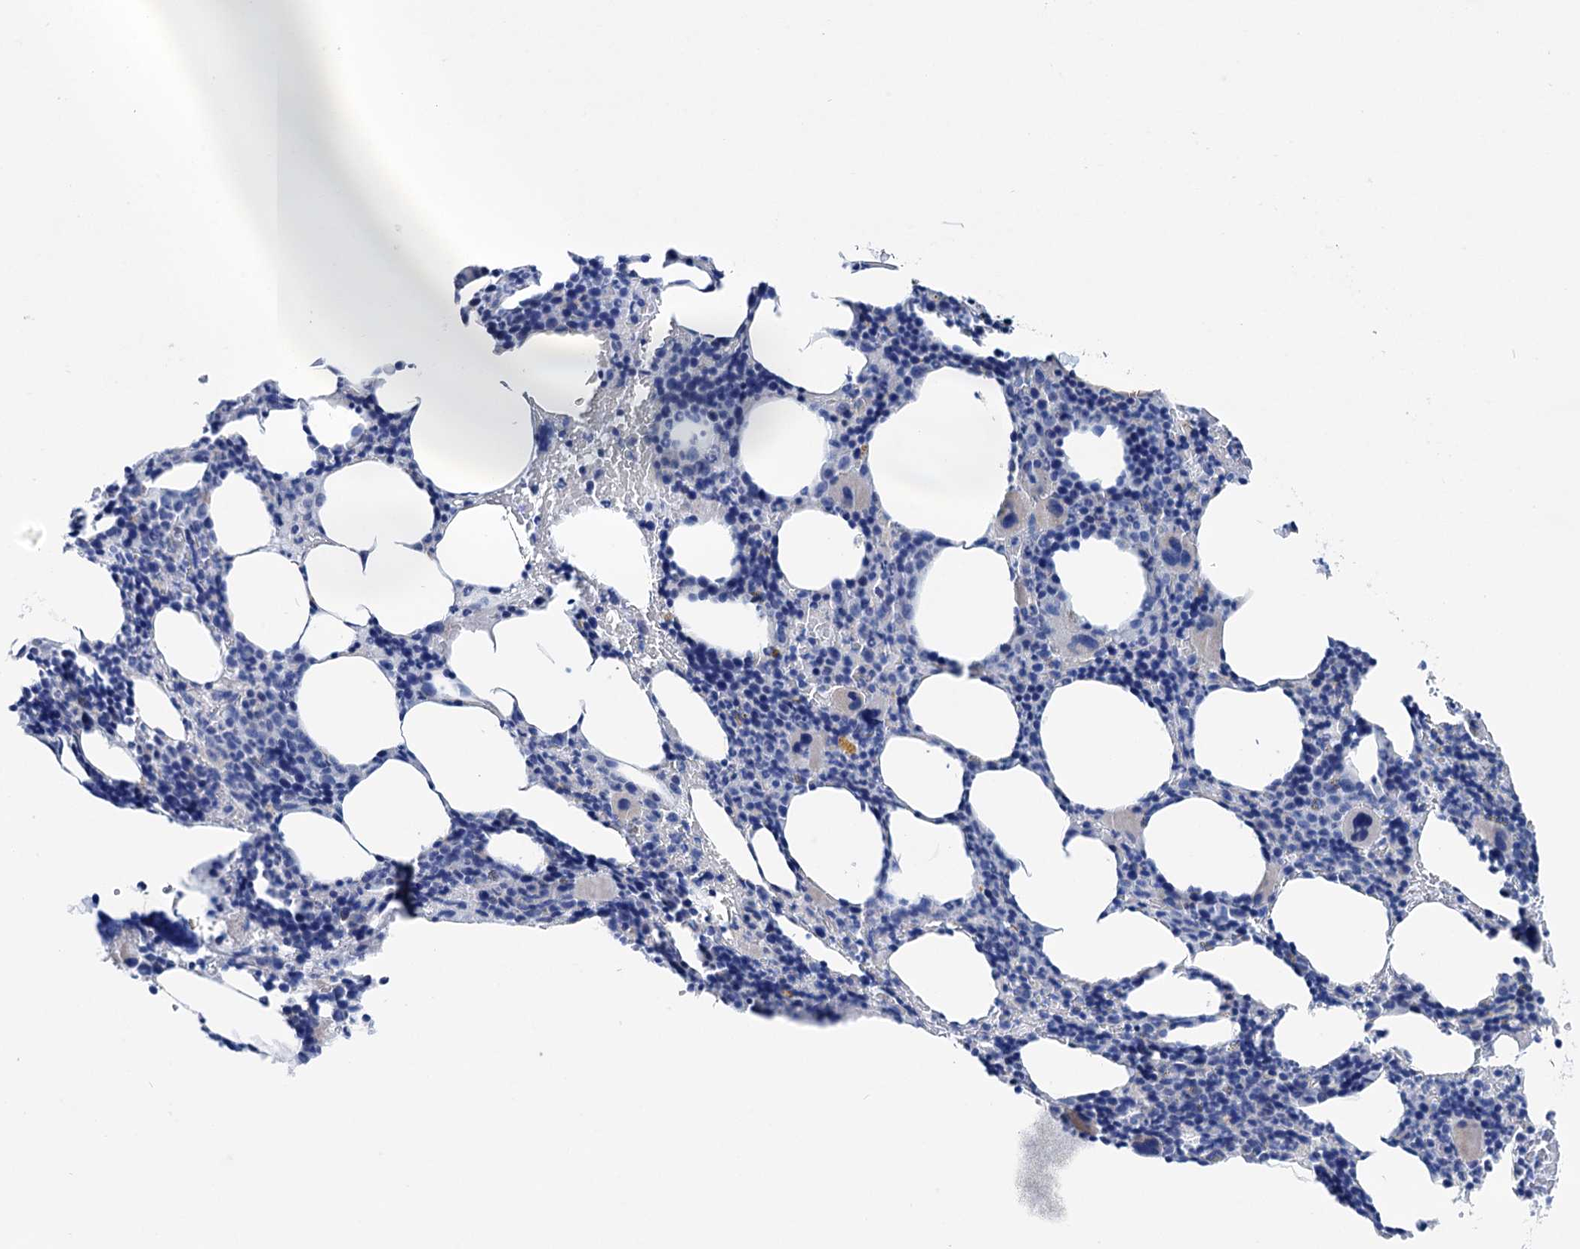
{"staining": {"intensity": "negative", "quantity": "none", "location": "none"}, "tissue": "bone marrow", "cell_type": "Hematopoietic cells", "image_type": "normal", "snomed": [{"axis": "morphology", "description": "Normal tissue, NOS"}, {"axis": "topography", "description": "Bone marrow"}], "caption": "There is no significant staining in hematopoietic cells of bone marrow. (Brightfield microscopy of DAB immunohistochemistry (IHC) at high magnification).", "gene": "SHROOM1", "patient": {"sex": "male", "age": 62}}